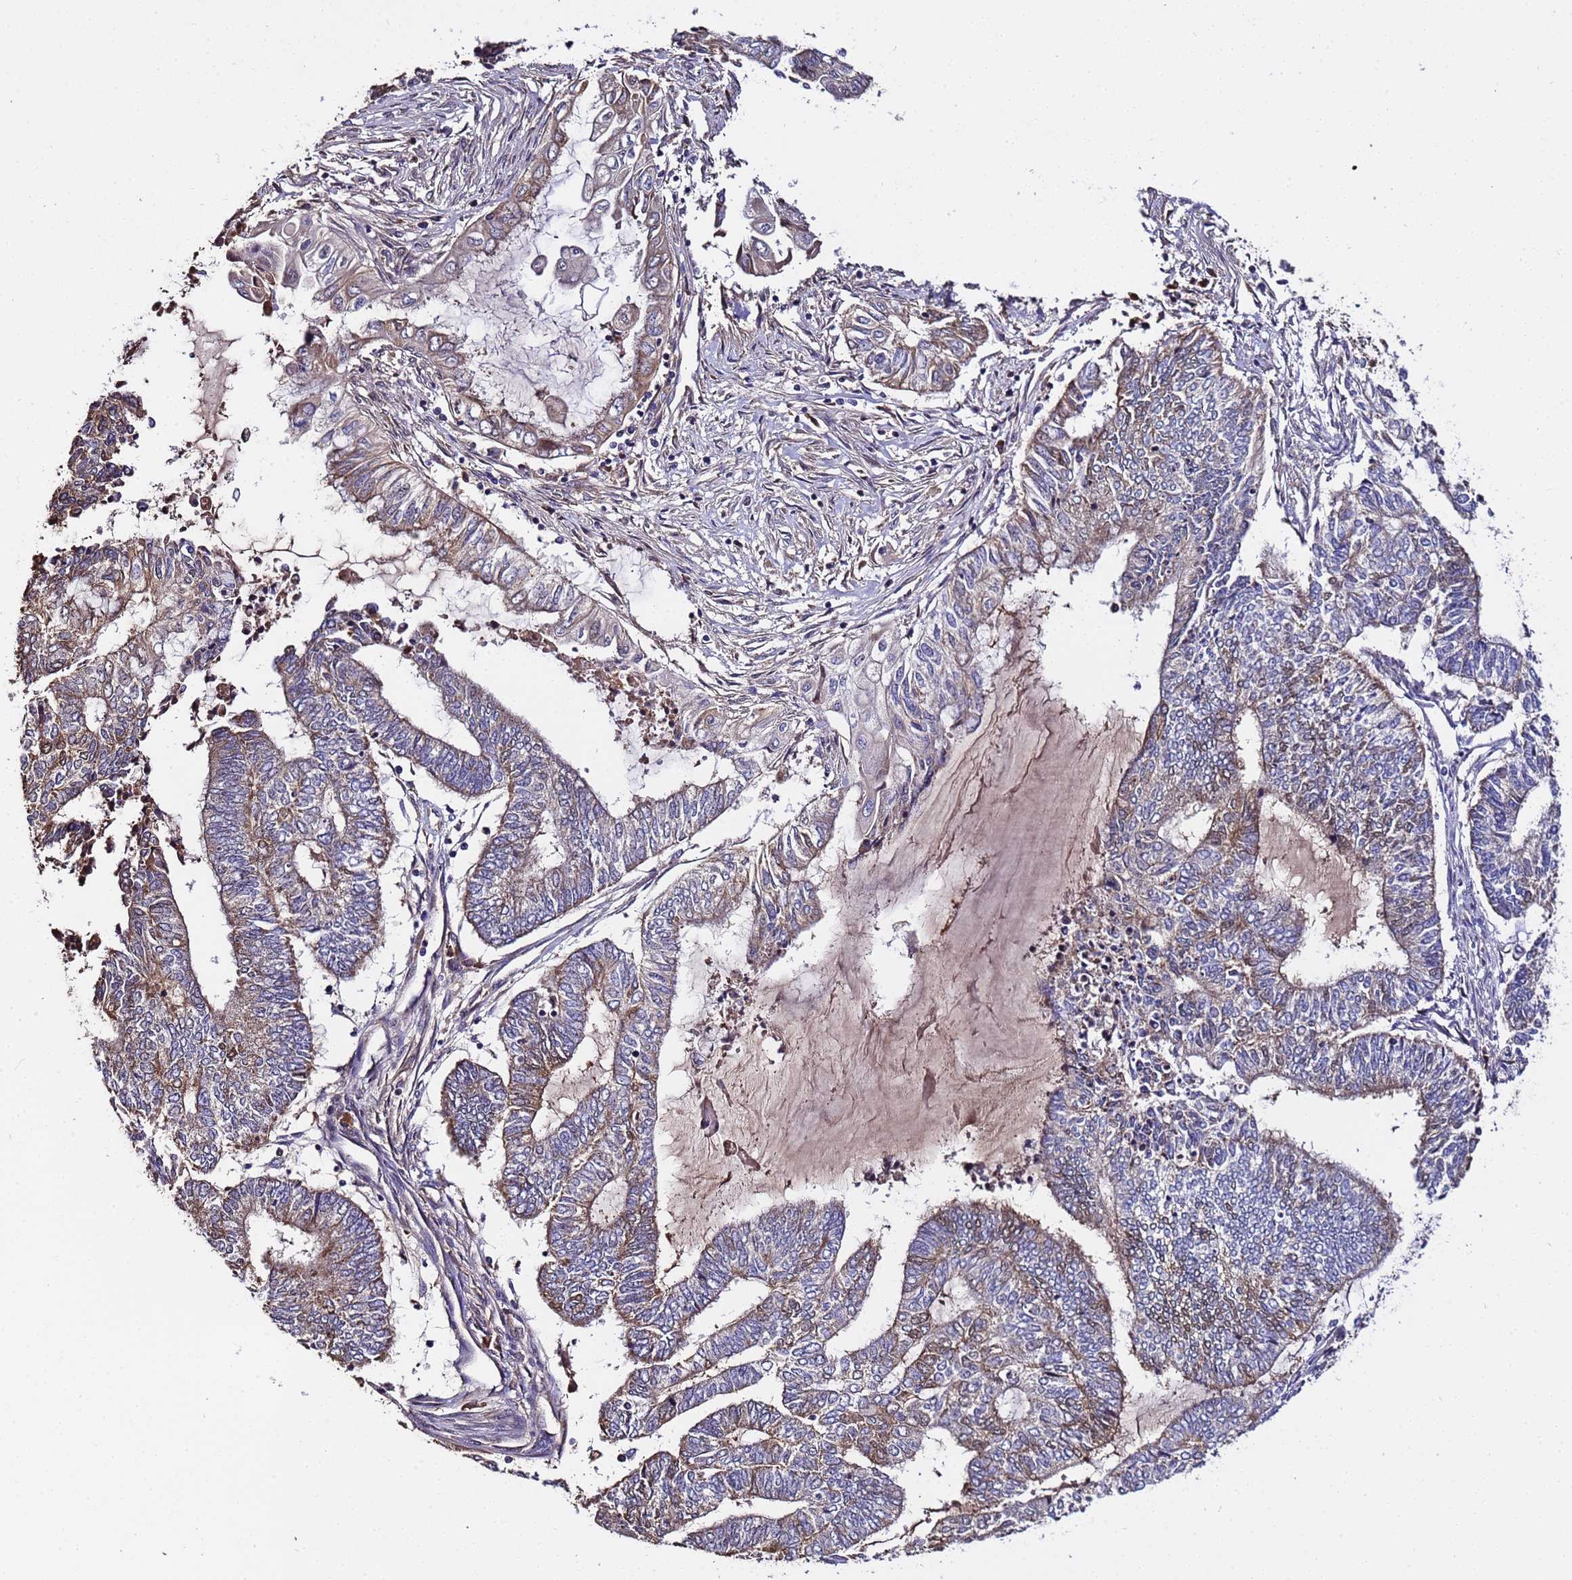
{"staining": {"intensity": "moderate", "quantity": "<25%", "location": "cytoplasmic/membranous"}, "tissue": "endometrial cancer", "cell_type": "Tumor cells", "image_type": "cancer", "snomed": [{"axis": "morphology", "description": "Adenocarcinoma, NOS"}, {"axis": "topography", "description": "Uterus"}, {"axis": "topography", "description": "Endometrium"}], "caption": "Protein expression analysis of endometrial adenocarcinoma reveals moderate cytoplasmic/membranous expression in about <25% of tumor cells.", "gene": "WNK4", "patient": {"sex": "female", "age": 70}}